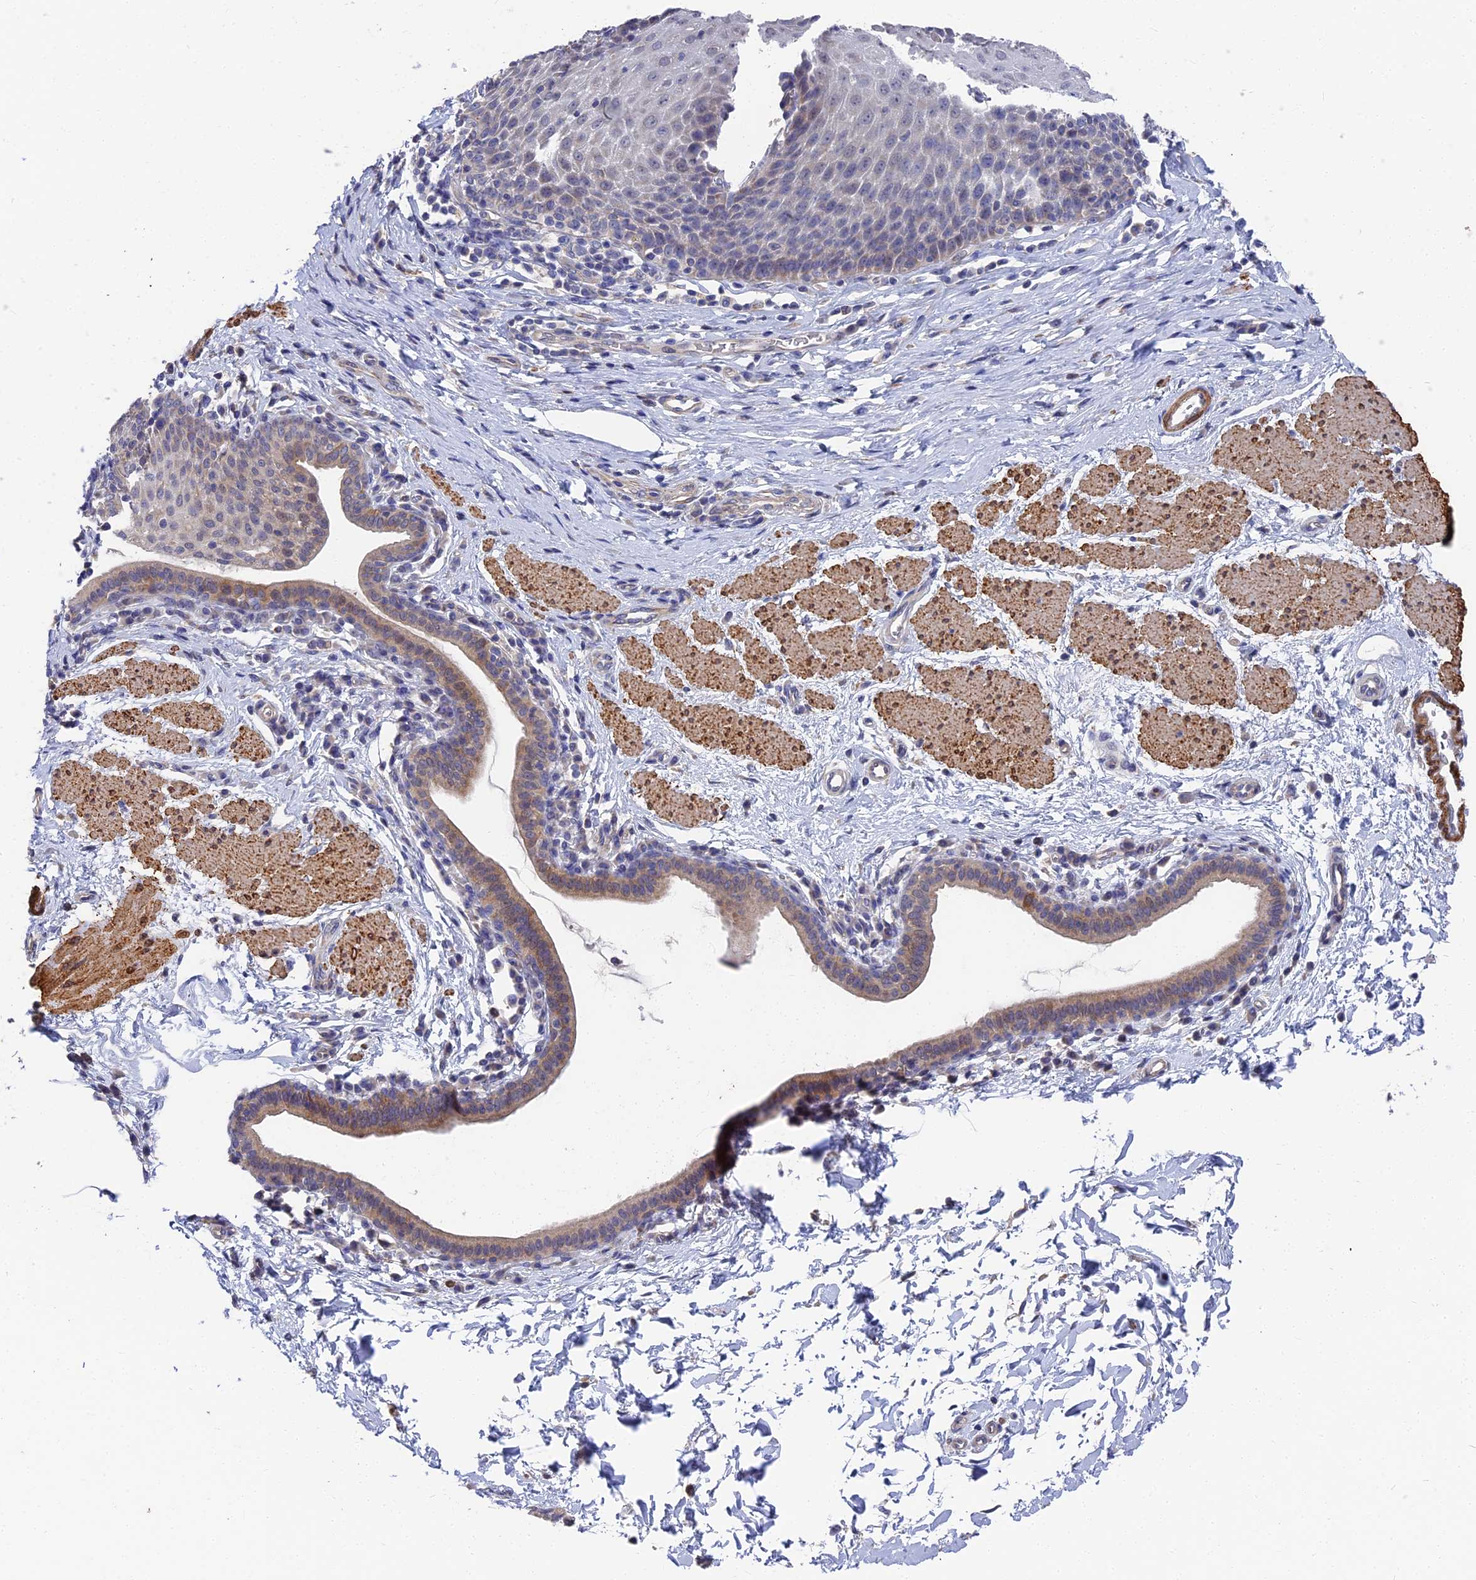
{"staining": {"intensity": "moderate", "quantity": "<25%", "location": "cytoplasmic/membranous"}, "tissue": "esophagus", "cell_type": "Squamous epithelial cells", "image_type": "normal", "snomed": [{"axis": "morphology", "description": "Normal tissue, NOS"}, {"axis": "topography", "description": "Esophagus"}], "caption": "Immunohistochemical staining of normal esophagus reveals <25% levels of moderate cytoplasmic/membranous protein positivity in about <25% of squamous epithelial cells. (DAB = brown stain, brightfield microscopy at high magnification).", "gene": "CCDC113", "patient": {"sex": "female", "age": 61}}